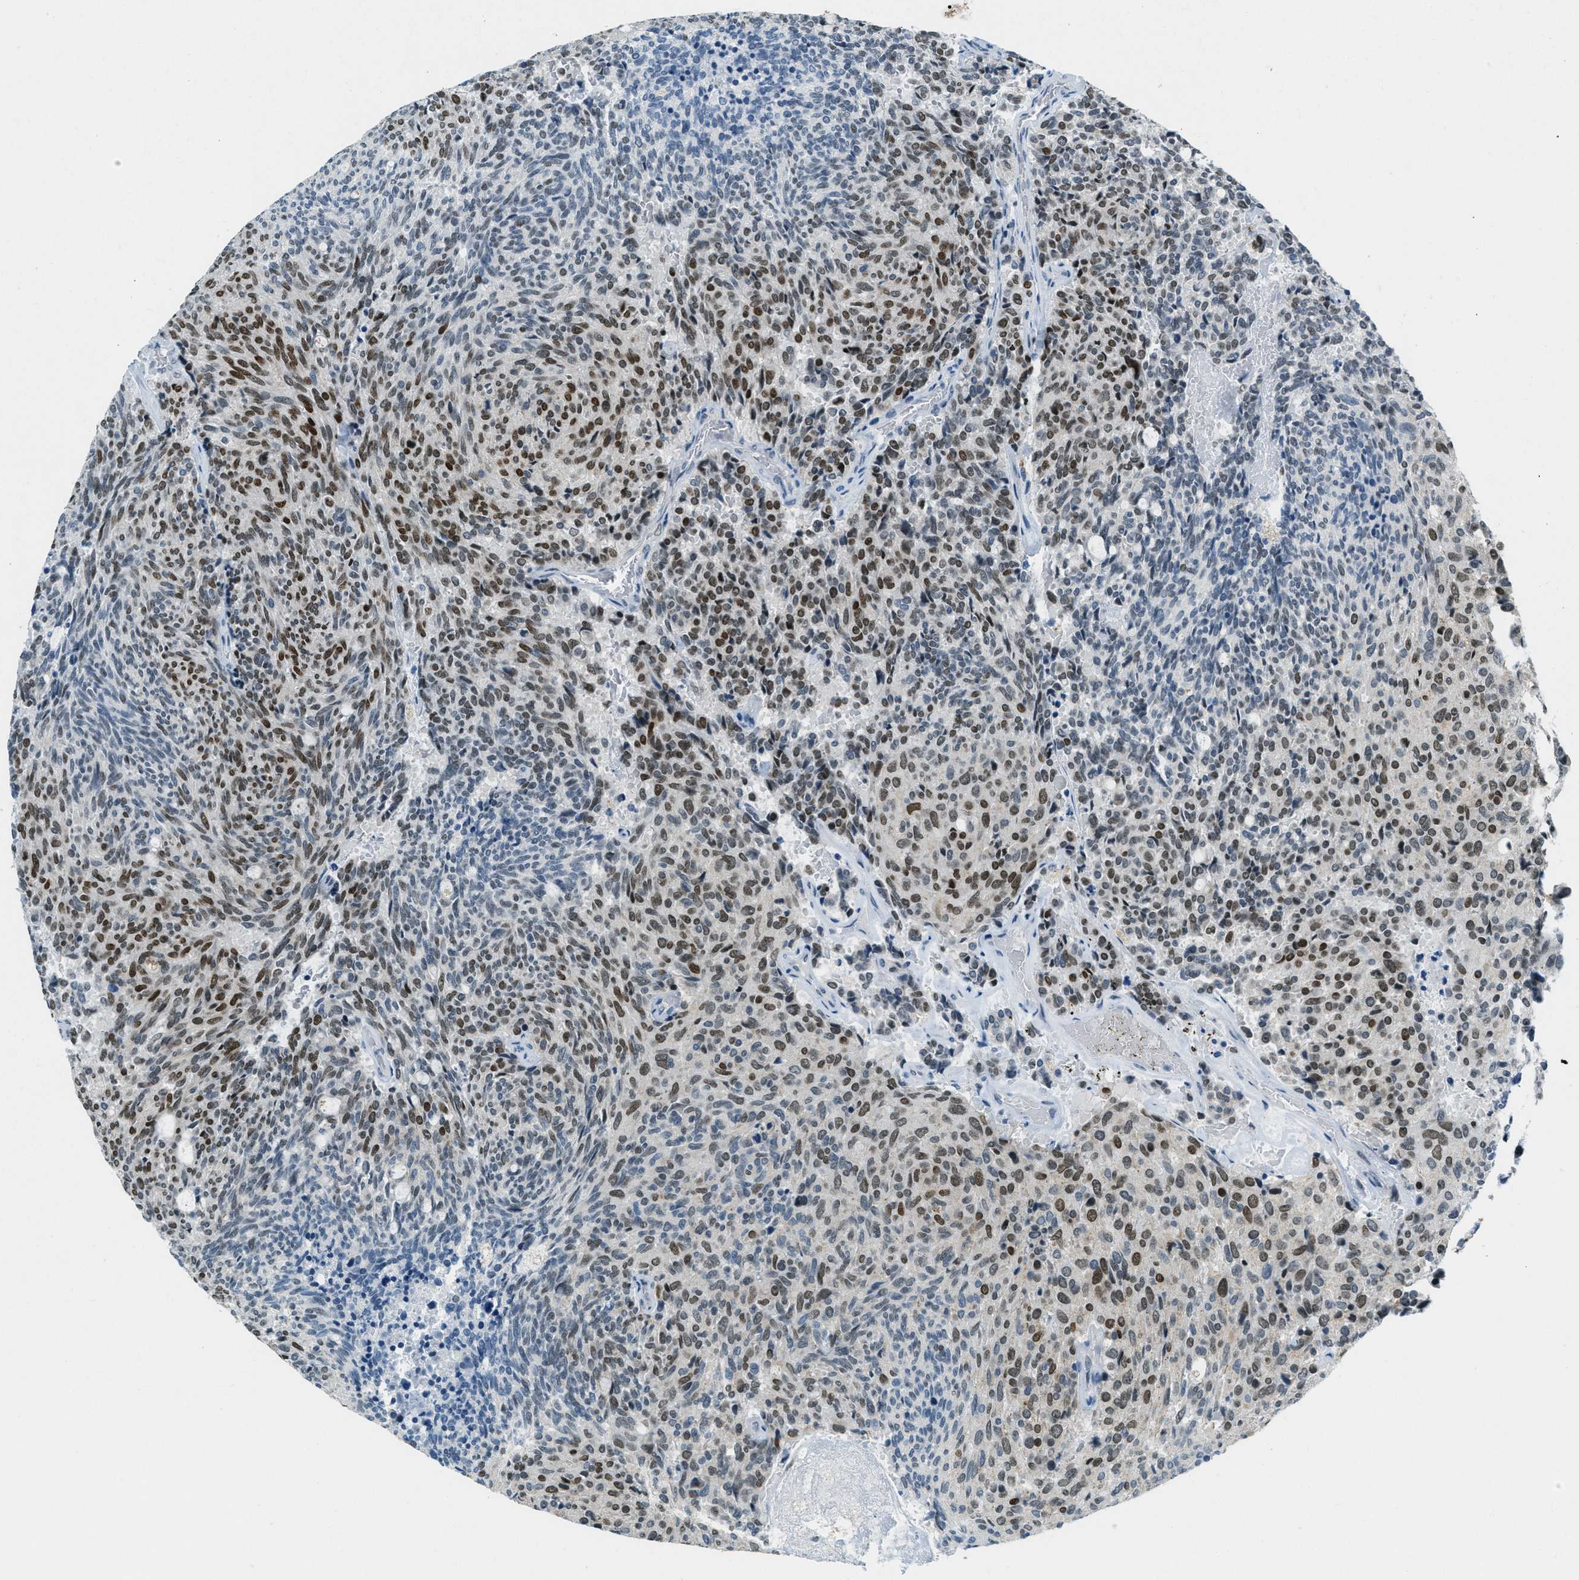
{"staining": {"intensity": "moderate", "quantity": "25%-75%", "location": "nuclear"}, "tissue": "carcinoid", "cell_type": "Tumor cells", "image_type": "cancer", "snomed": [{"axis": "morphology", "description": "Carcinoid, malignant, NOS"}, {"axis": "topography", "description": "Pancreas"}], "caption": "A high-resolution photomicrograph shows IHC staining of carcinoid, which reveals moderate nuclear positivity in approximately 25%-75% of tumor cells. Using DAB (brown) and hematoxylin (blue) stains, captured at high magnification using brightfield microscopy.", "gene": "TCF3", "patient": {"sex": "female", "age": 54}}